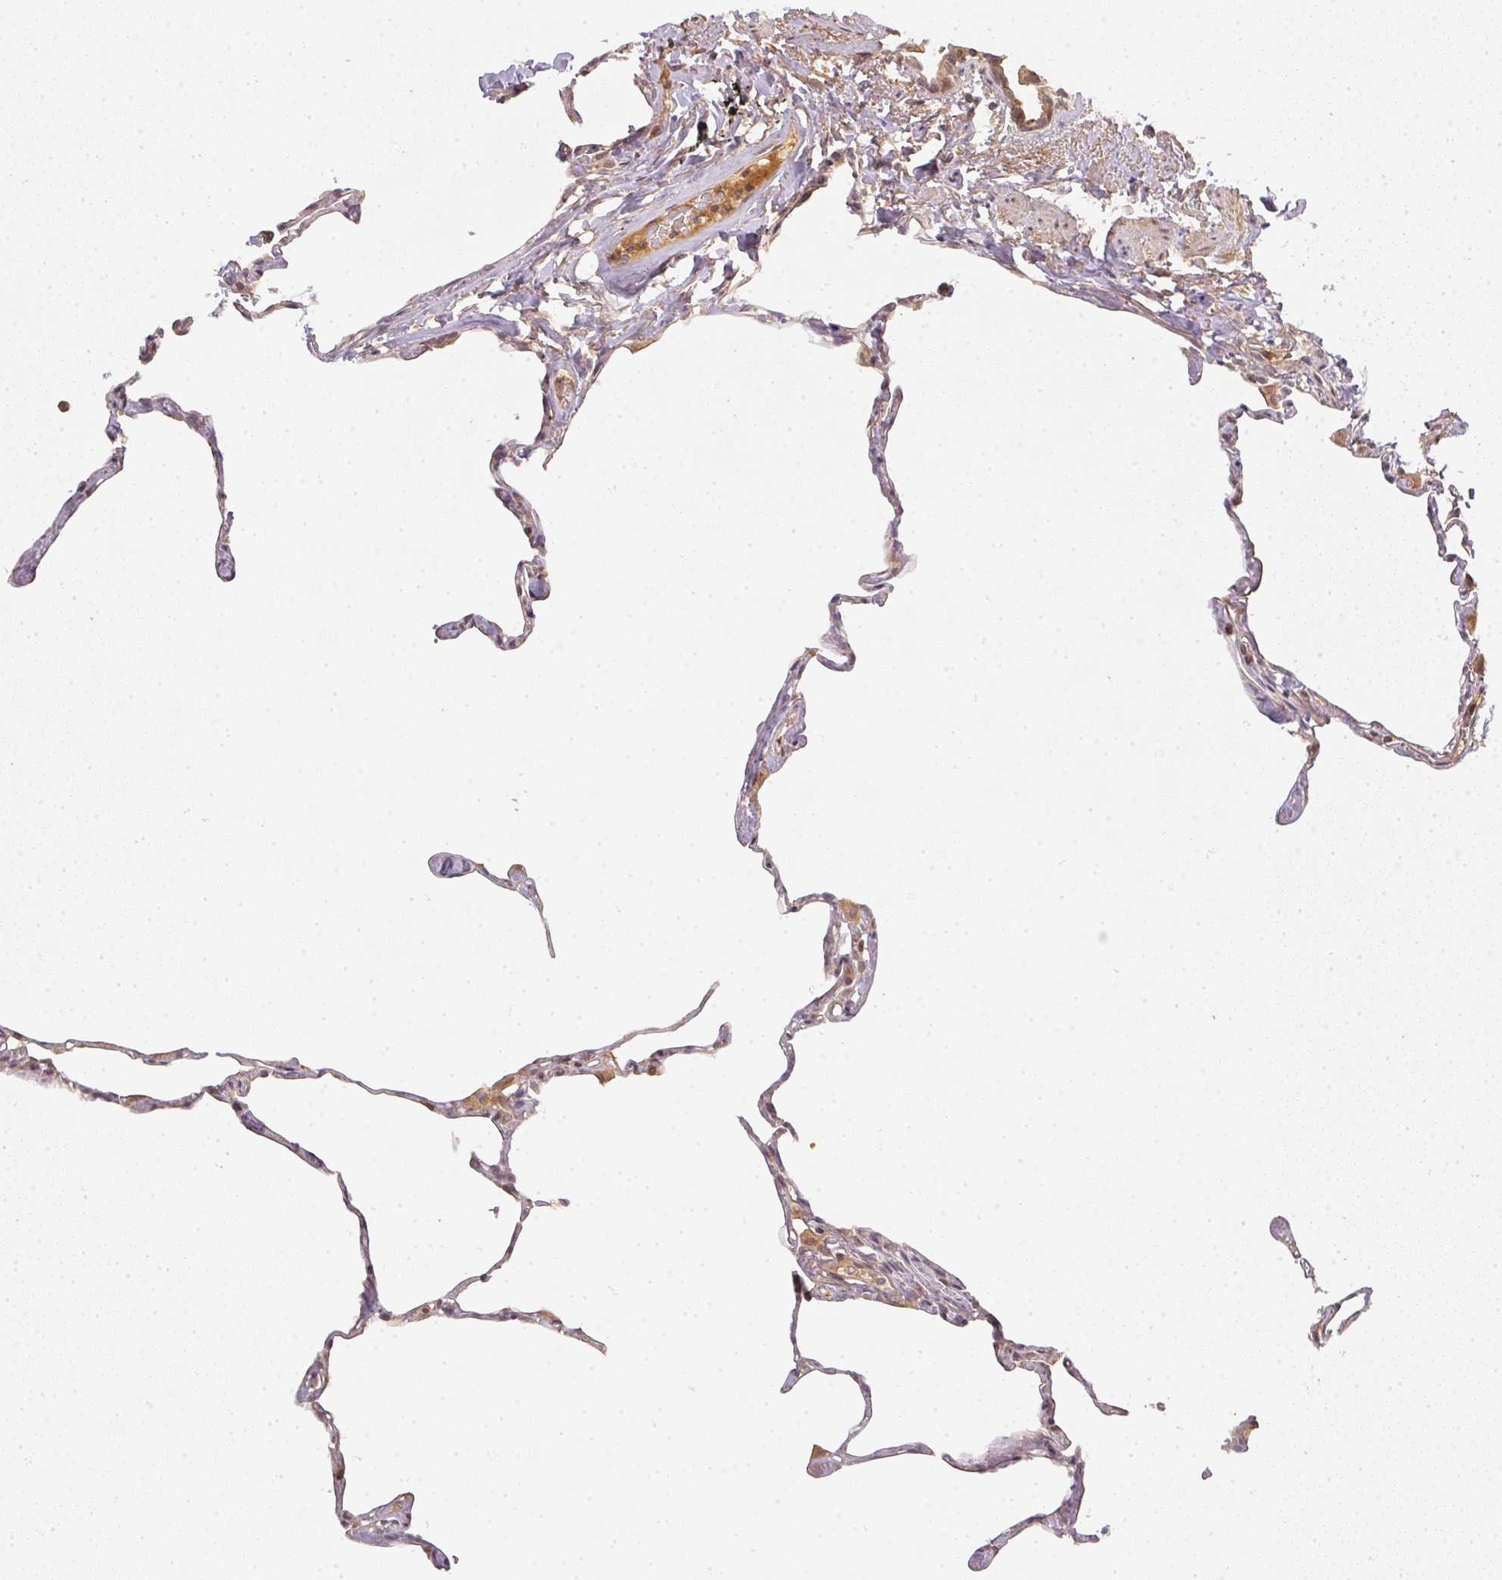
{"staining": {"intensity": "negative", "quantity": "none", "location": "none"}, "tissue": "lung", "cell_type": "Alveolar cells", "image_type": "normal", "snomed": [{"axis": "morphology", "description": "Normal tissue, NOS"}, {"axis": "topography", "description": "Lung"}], "caption": "High power microscopy histopathology image of an immunohistochemistry histopathology image of benign lung, revealing no significant staining in alveolar cells.", "gene": "SERPINE1", "patient": {"sex": "male", "age": 65}}